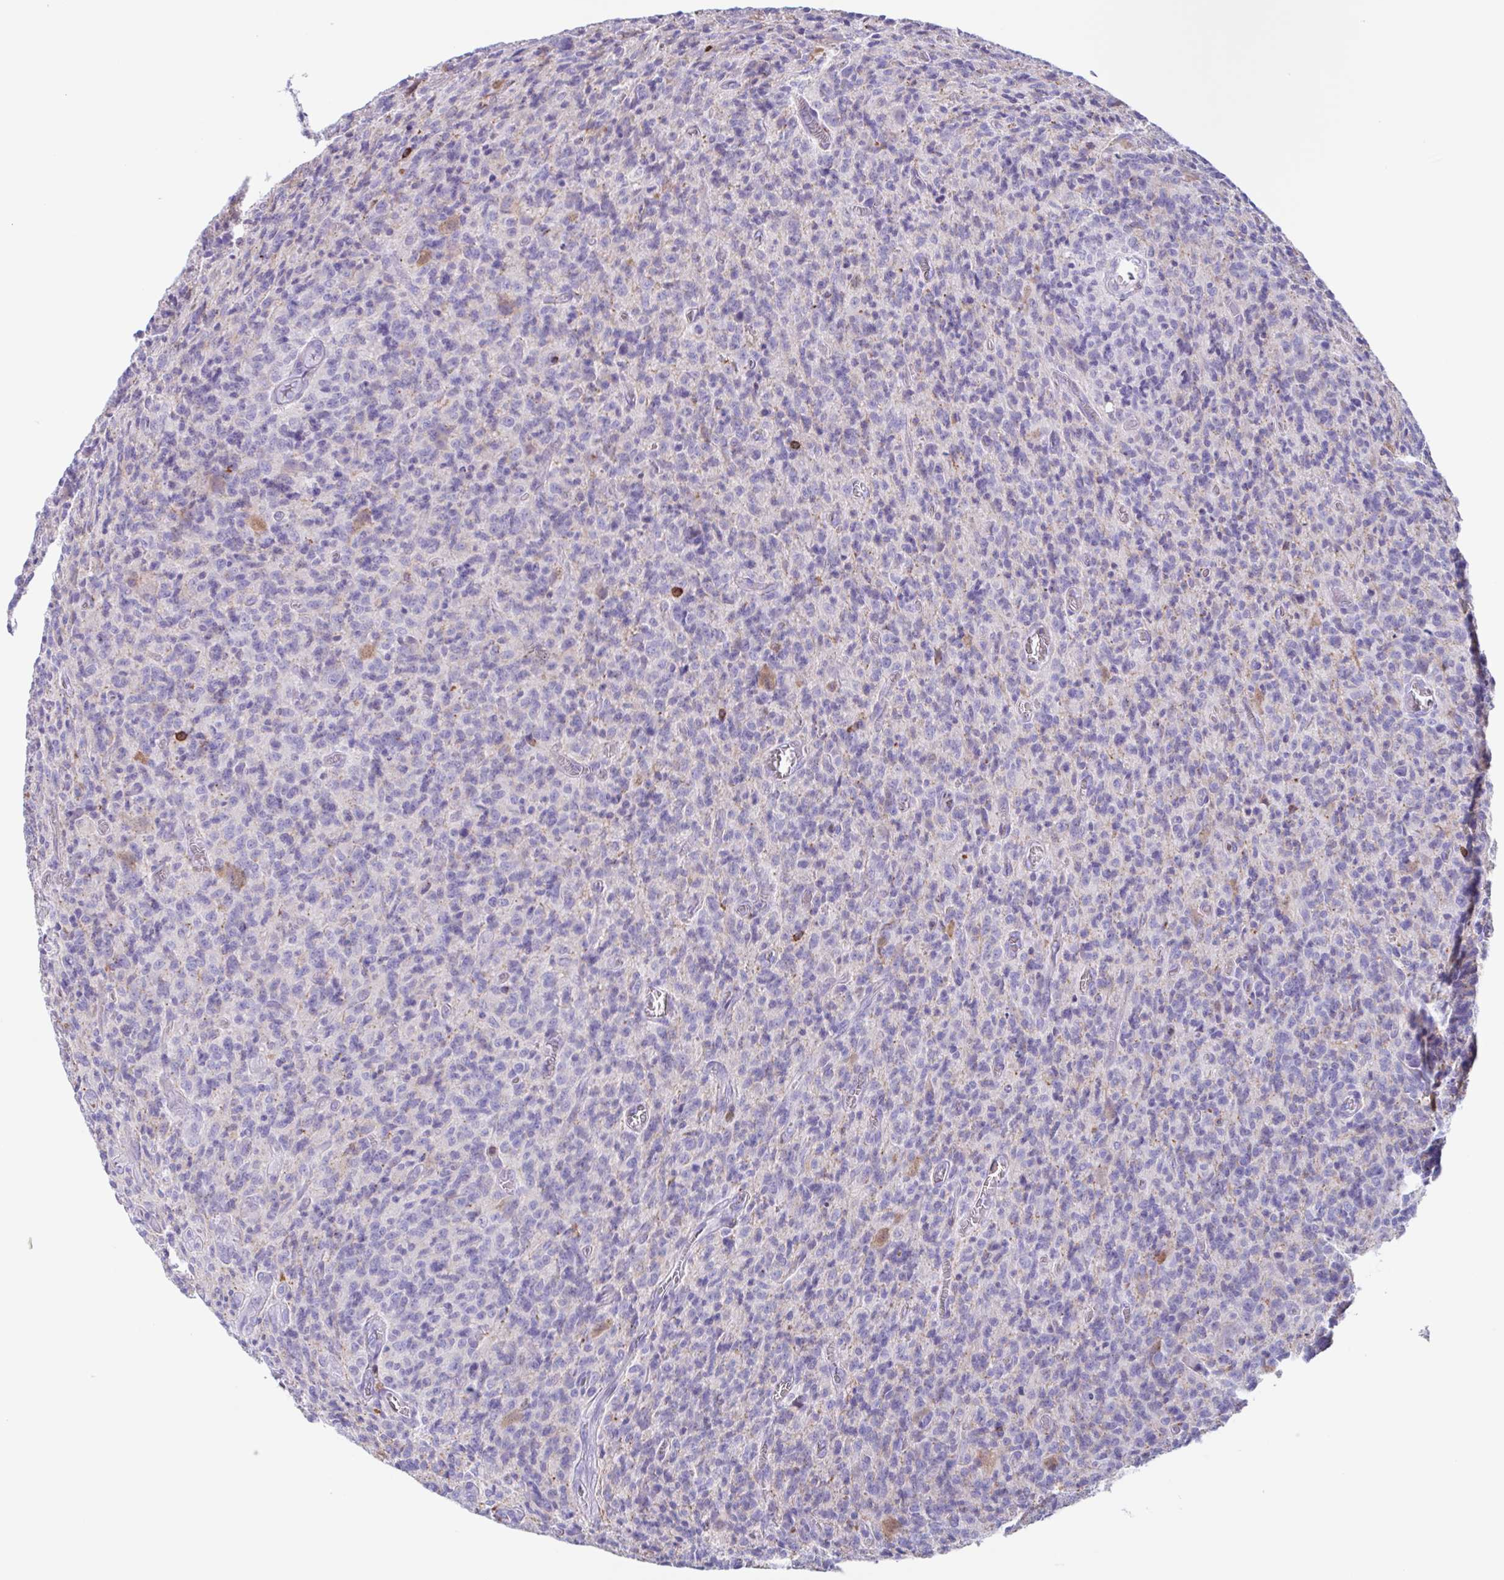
{"staining": {"intensity": "negative", "quantity": "none", "location": "none"}, "tissue": "glioma", "cell_type": "Tumor cells", "image_type": "cancer", "snomed": [{"axis": "morphology", "description": "Glioma, malignant, High grade"}, {"axis": "topography", "description": "Brain"}], "caption": "The image reveals no significant staining in tumor cells of glioma.", "gene": "TPD52", "patient": {"sex": "male", "age": 76}}